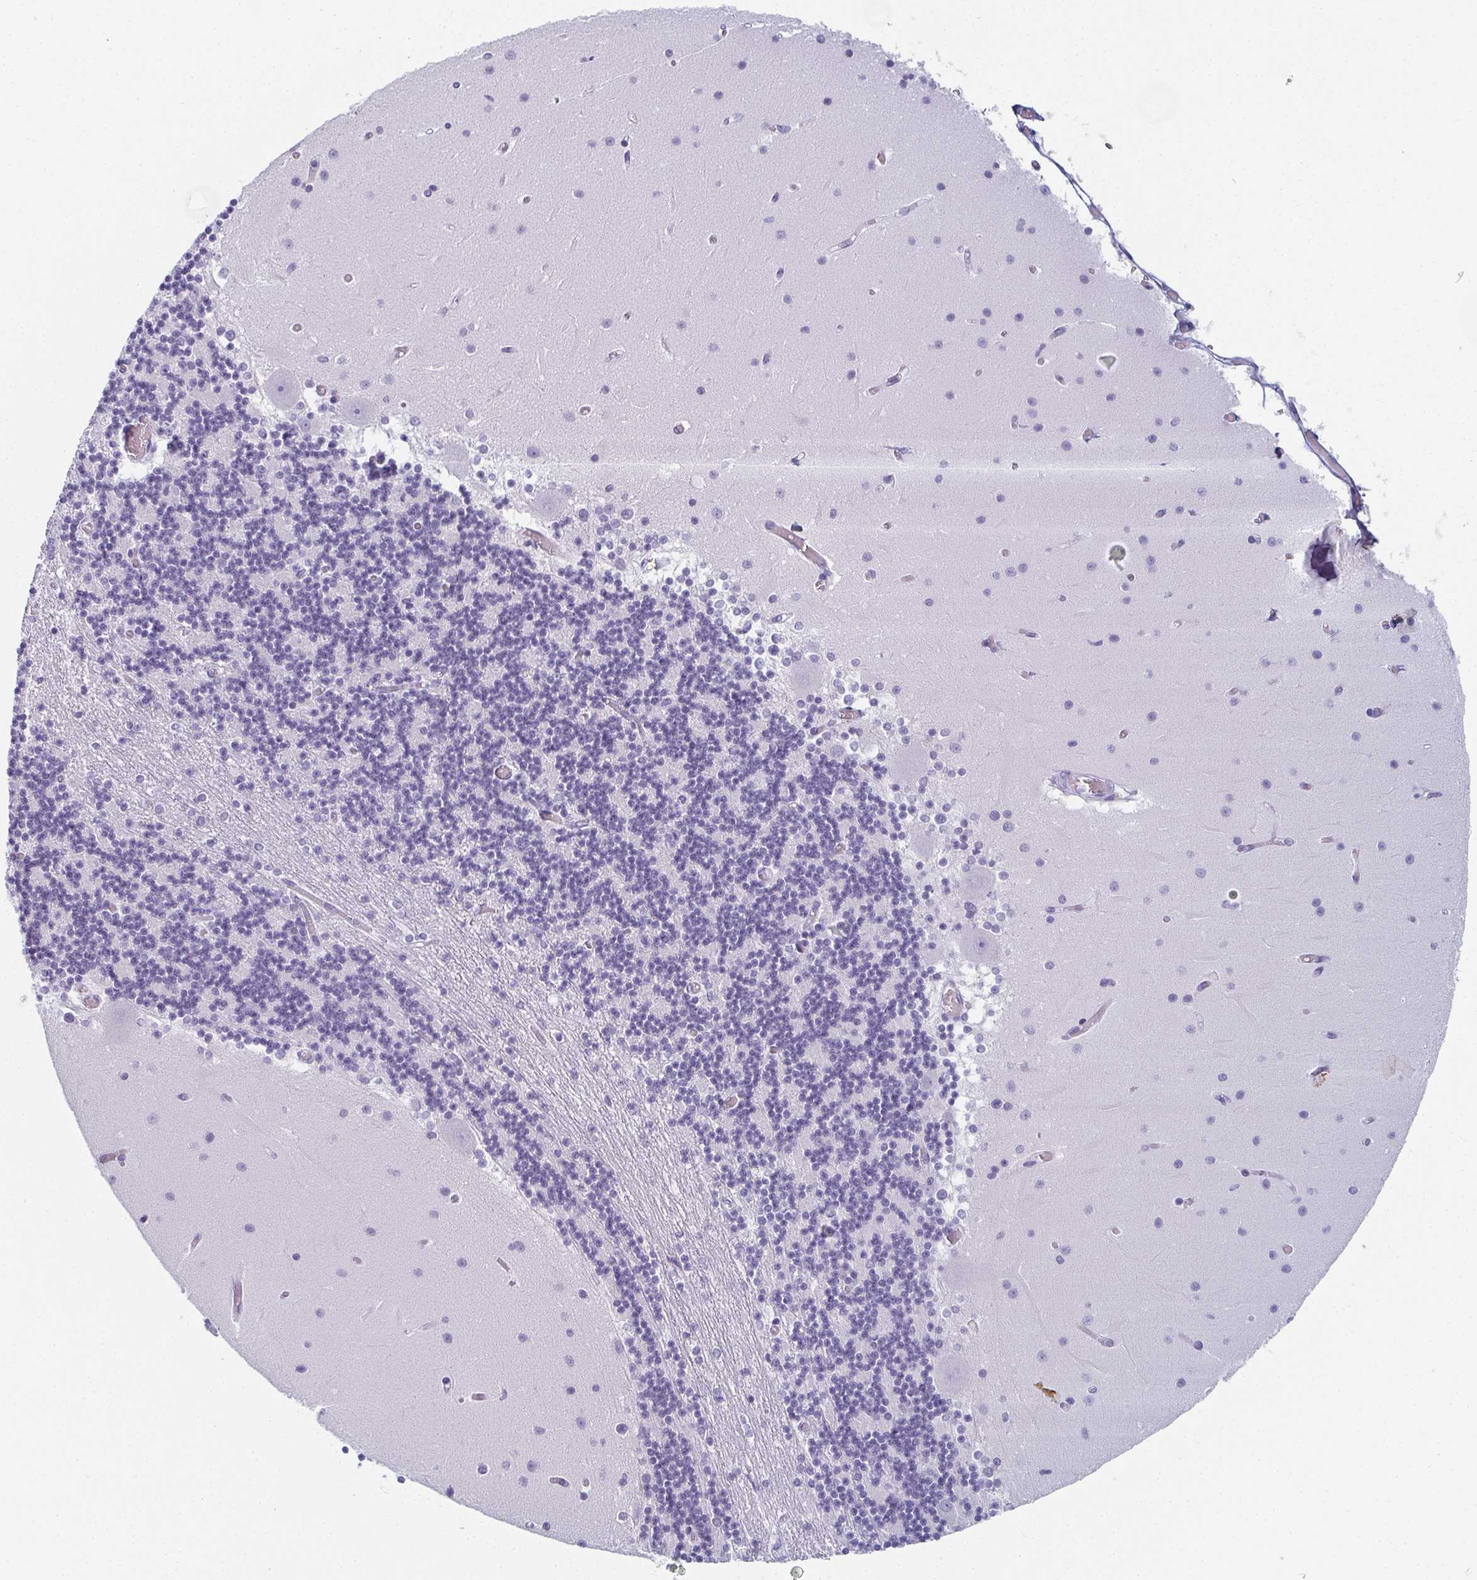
{"staining": {"intensity": "negative", "quantity": "none", "location": "none"}, "tissue": "cerebellum", "cell_type": "Cells in granular layer", "image_type": "normal", "snomed": [{"axis": "morphology", "description": "Normal tissue, NOS"}, {"axis": "topography", "description": "Cerebellum"}], "caption": "Cerebellum was stained to show a protein in brown. There is no significant expression in cells in granular layer. The staining is performed using DAB brown chromogen with nuclei counter-stained in using hematoxylin.", "gene": "PYCR3", "patient": {"sex": "female", "age": 28}}